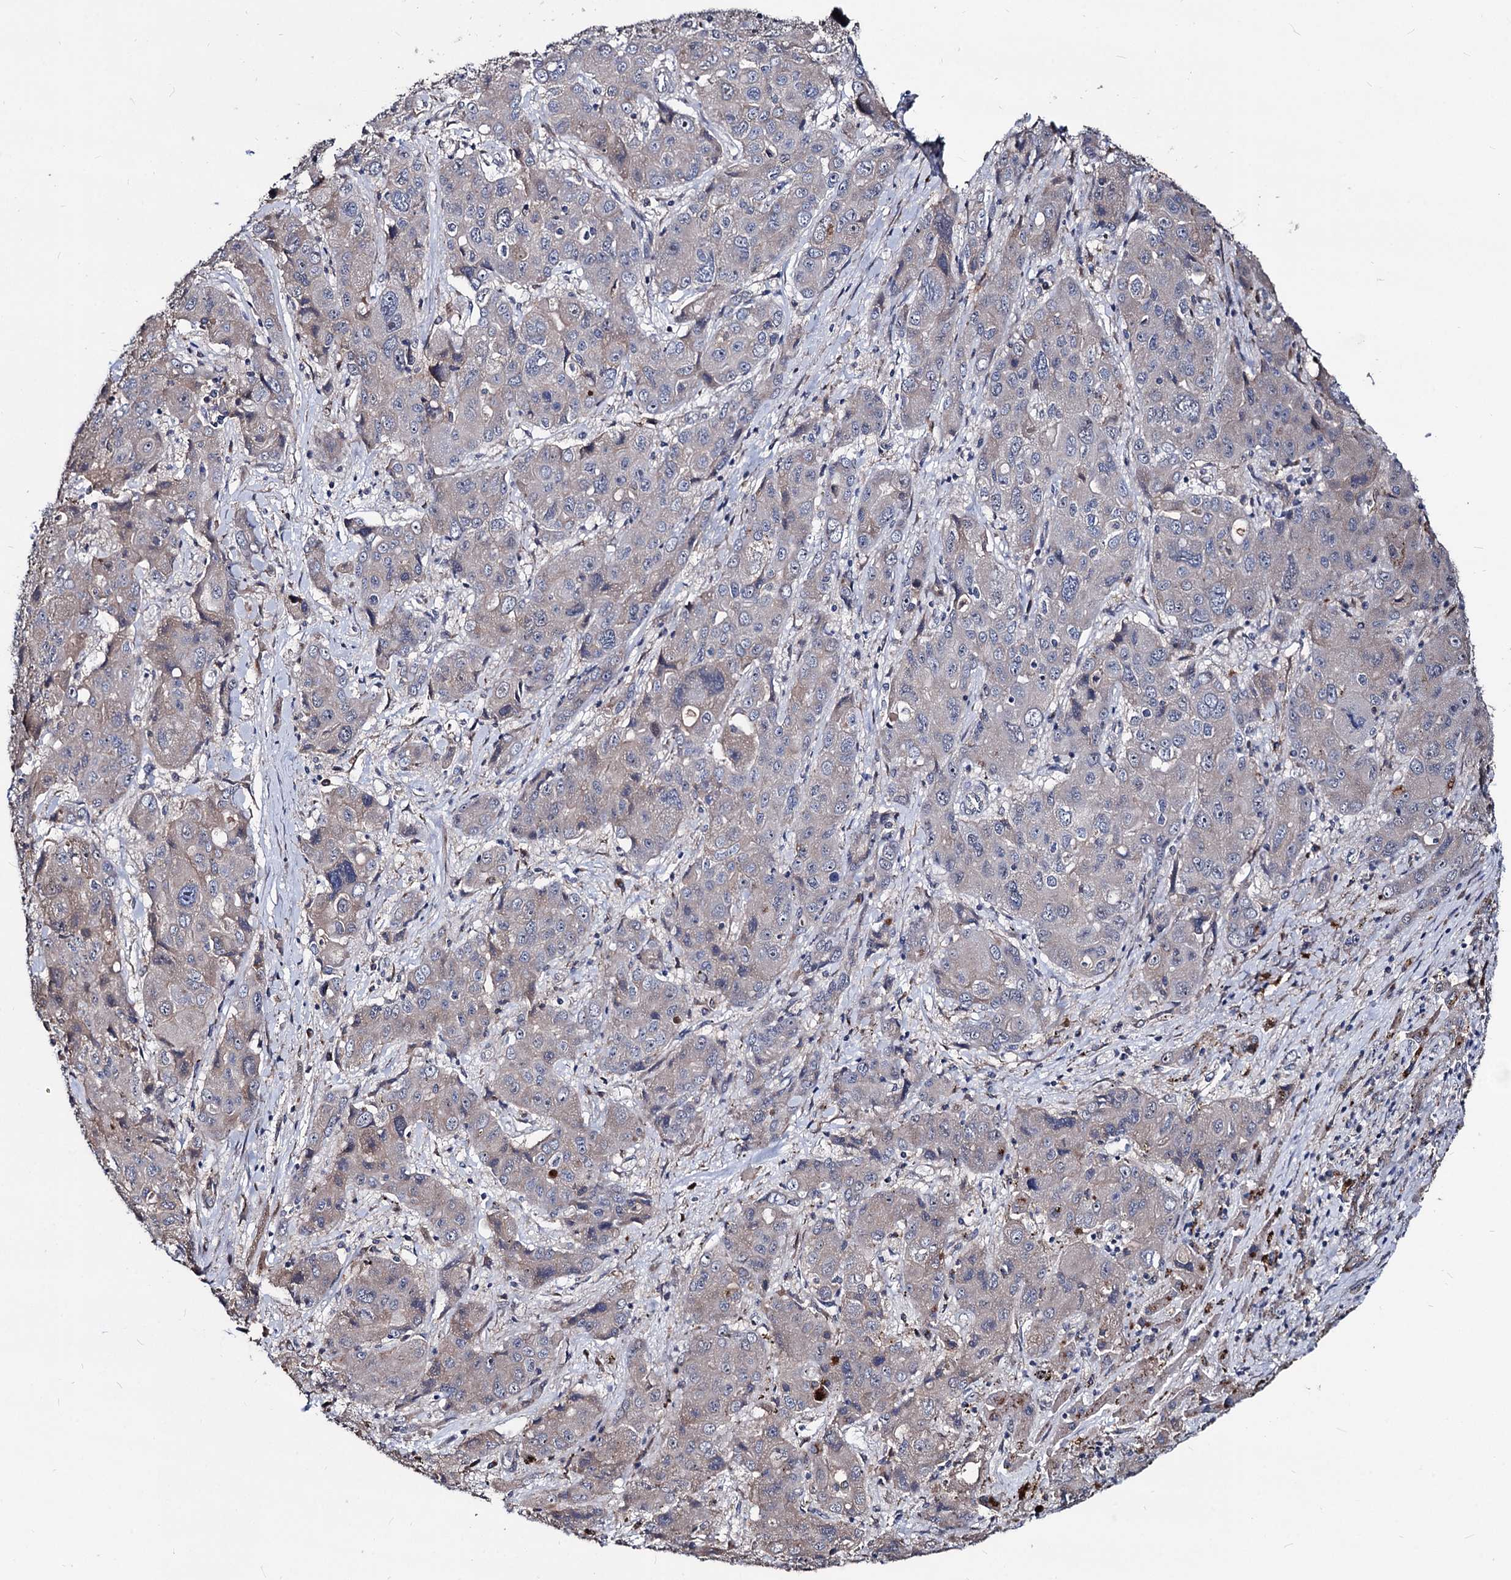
{"staining": {"intensity": "negative", "quantity": "none", "location": "none"}, "tissue": "liver cancer", "cell_type": "Tumor cells", "image_type": "cancer", "snomed": [{"axis": "morphology", "description": "Cholangiocarcinoma"}, {"axis": "topography", "description": "Liver"}], "caption": "An image of liver cholangiocarcinoma stained for a protein reveals no brown staining in tumor cells.", "gene": "SMAGP", "patient": {"sex": "male", "age": 67}}